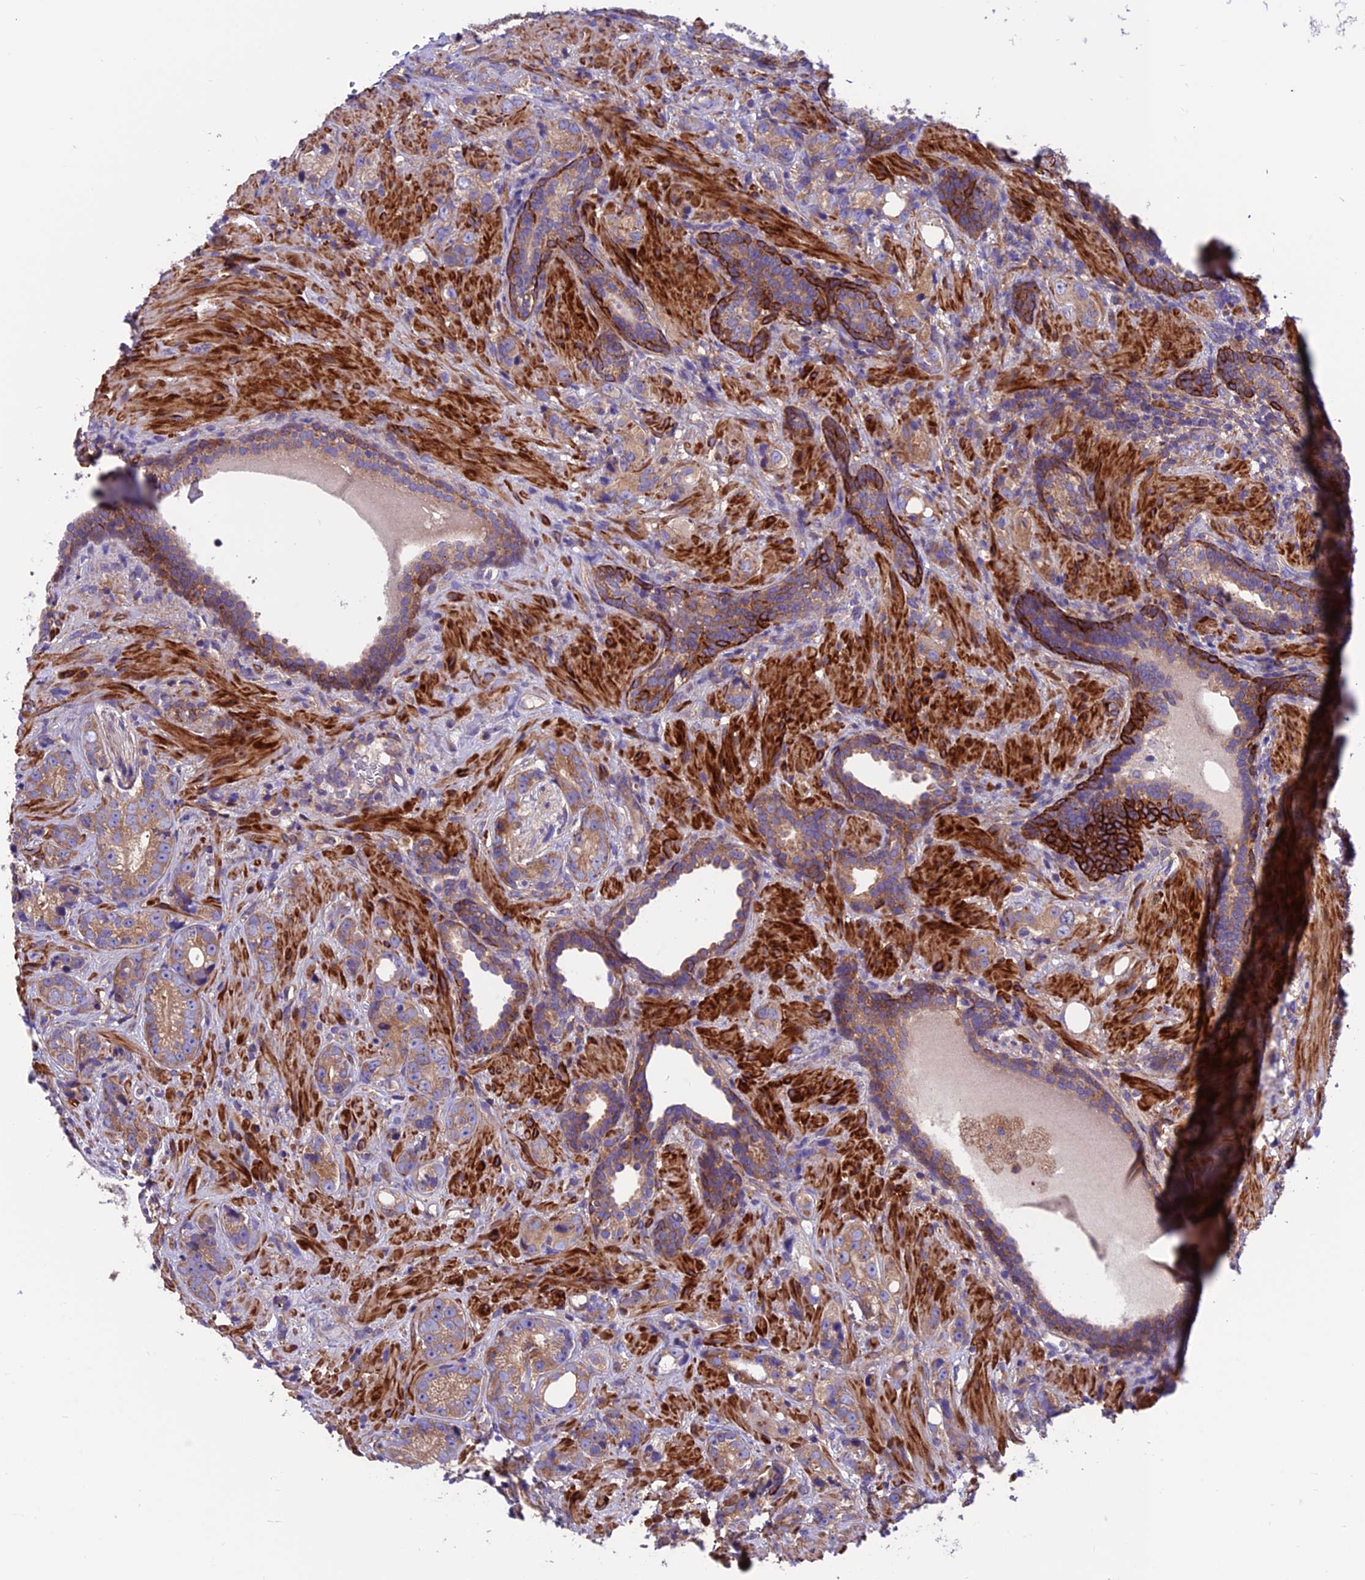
{"staining": {"intensity": "moderate", "quantity": ">75%", "location": "cytoplasmic/membranous"}, "tissue": "prostate cancer", "cell_type": "Tumor cells", "image_type": "cancer", "snomed": [{"axis": "morphology", "description": "Adenocarcinoma, High grade"}, {"axis": "topography", "description": "Prostate"}], "caption": "DAB immunohistochemical staining of prostate high-grade adenocarcinoma exhibits moderate cytoplasmic/membranous protein expression in about >75% of tumor cells.", "gene": "VPS16", "patient": {"sex": "male", "age": 63}}